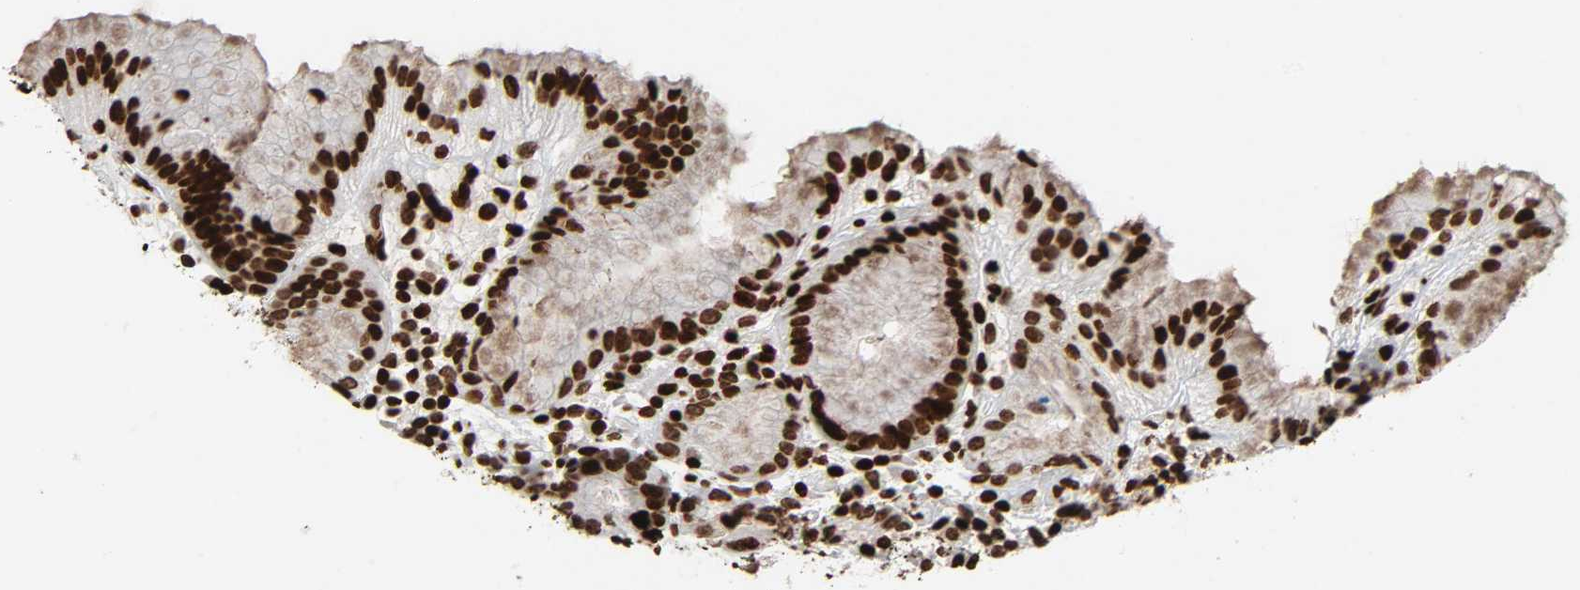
{"staining": {"intensity": "strong", "quantity": ">75%", "location": "nuclear"}, "tissue": "stomach", "cell_type": "Glandular cells", "image_type": "normal", "snomed": [{"axis": "morphology", "description": "Normal tissue, NOS"}, {"axis": "topography", "description": "Stomach"}, {"axis": "topography", "description": "Stomach, lower"}], "caption": "Brown immunohistochemical staining in unremarkable human stomach exhibits strong nuclear expression in approximately >75% of glandular cells.", "gene": "RXRA", "patient": {"sex": "female", "age": 75}}